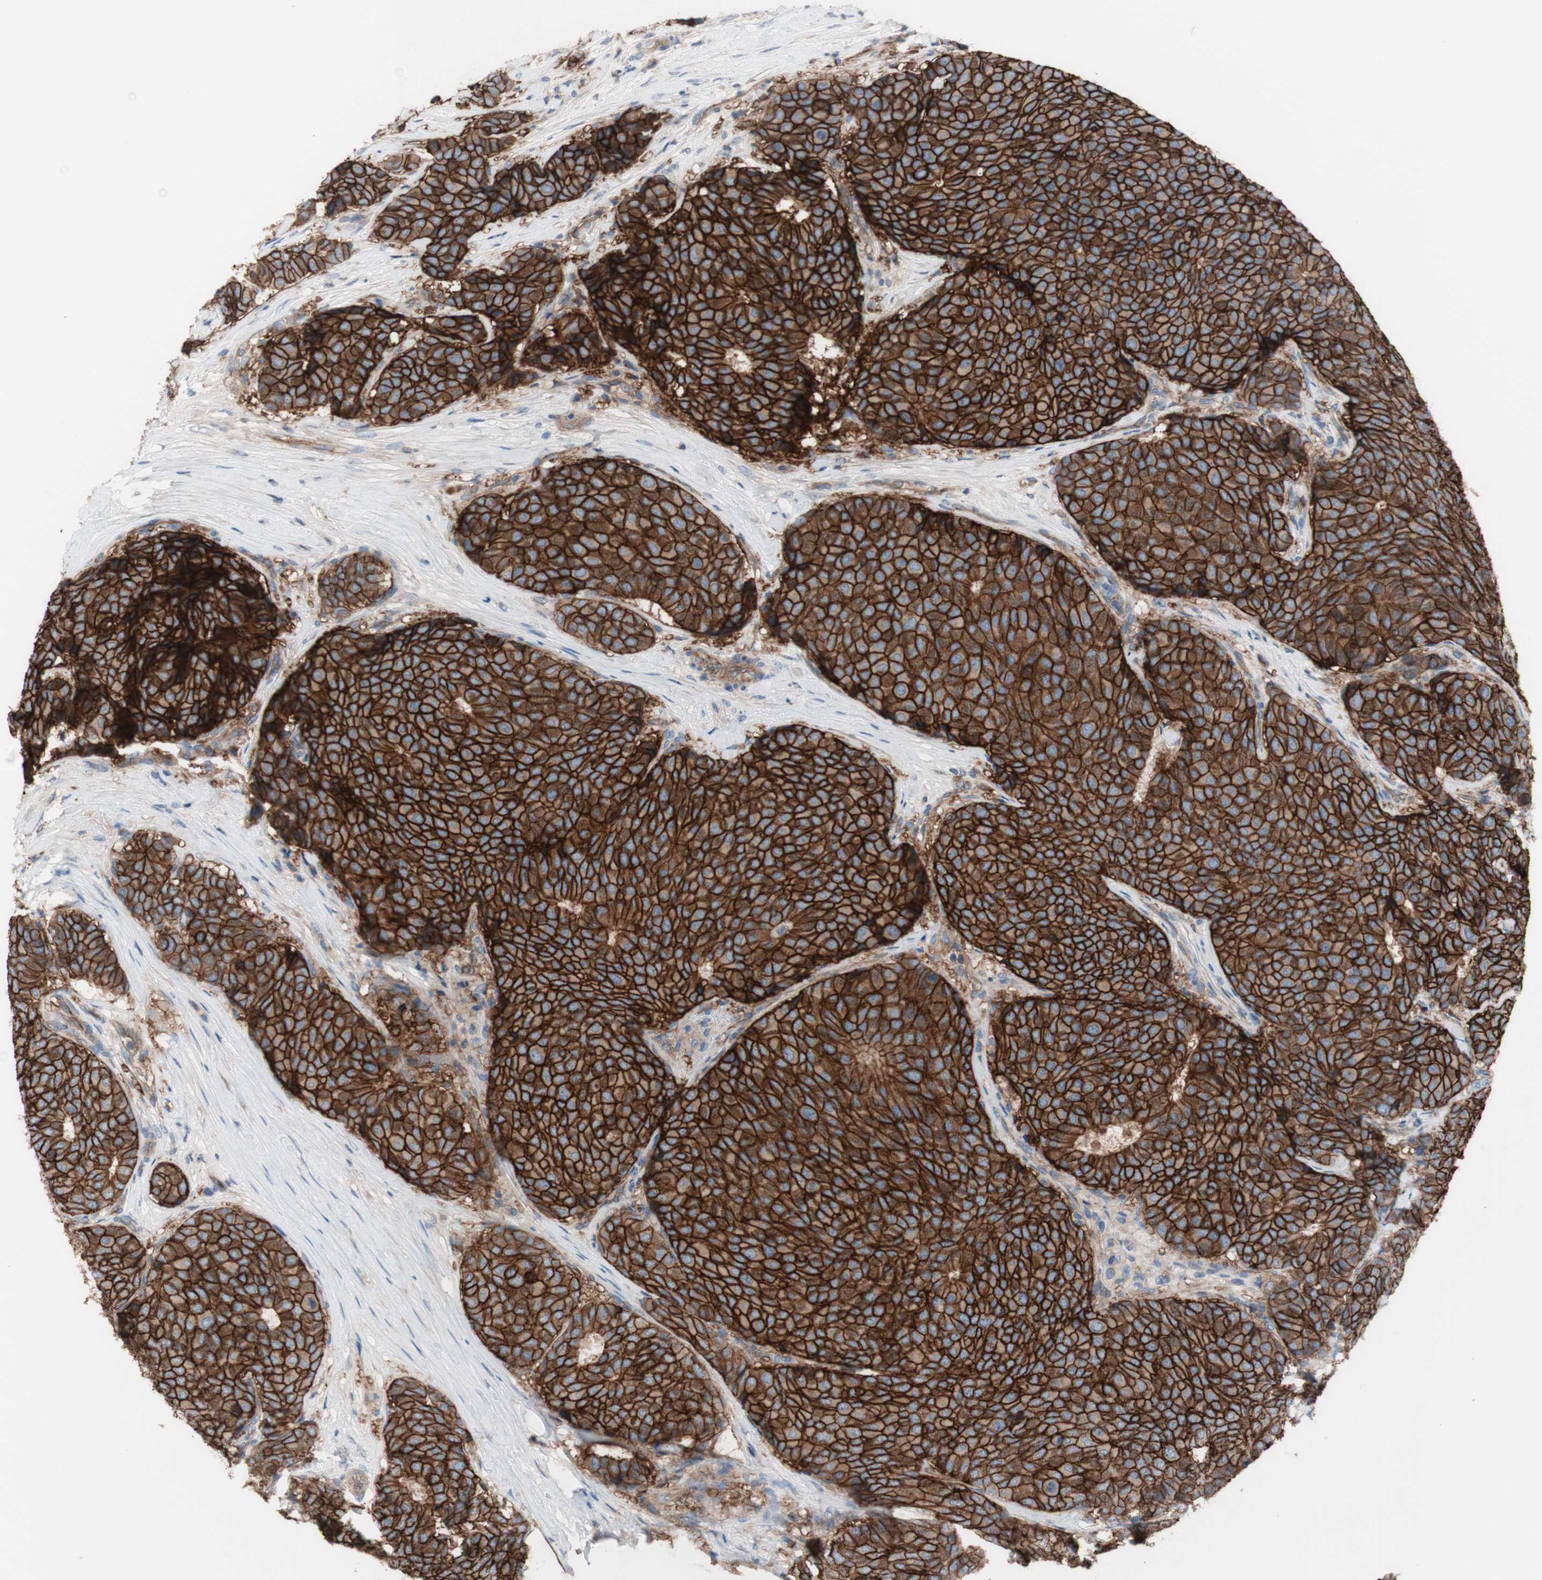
{"staining": {"intensity": "strong", "quantity": ">75%", "location": "cytoplasmic/membranous"}, "tissue": "breast cancer", "cell_type": "Tumor cells", "image_type": "cancer", "snomed": [{"axis": "morphology", "description": "Duct carcinoma"}, {"axis": "topography", "description": "Breast"}], "caption": "A histopathology image showing strong cytoplasmic/membranous expression in approximately >75% of tumor cells in breast cancer (infiltrating ductal carcinoma), as visualized by brown immunohistochemical staining.", "gene": "CD46", "patient": {"sex": "female", "age": 75}}